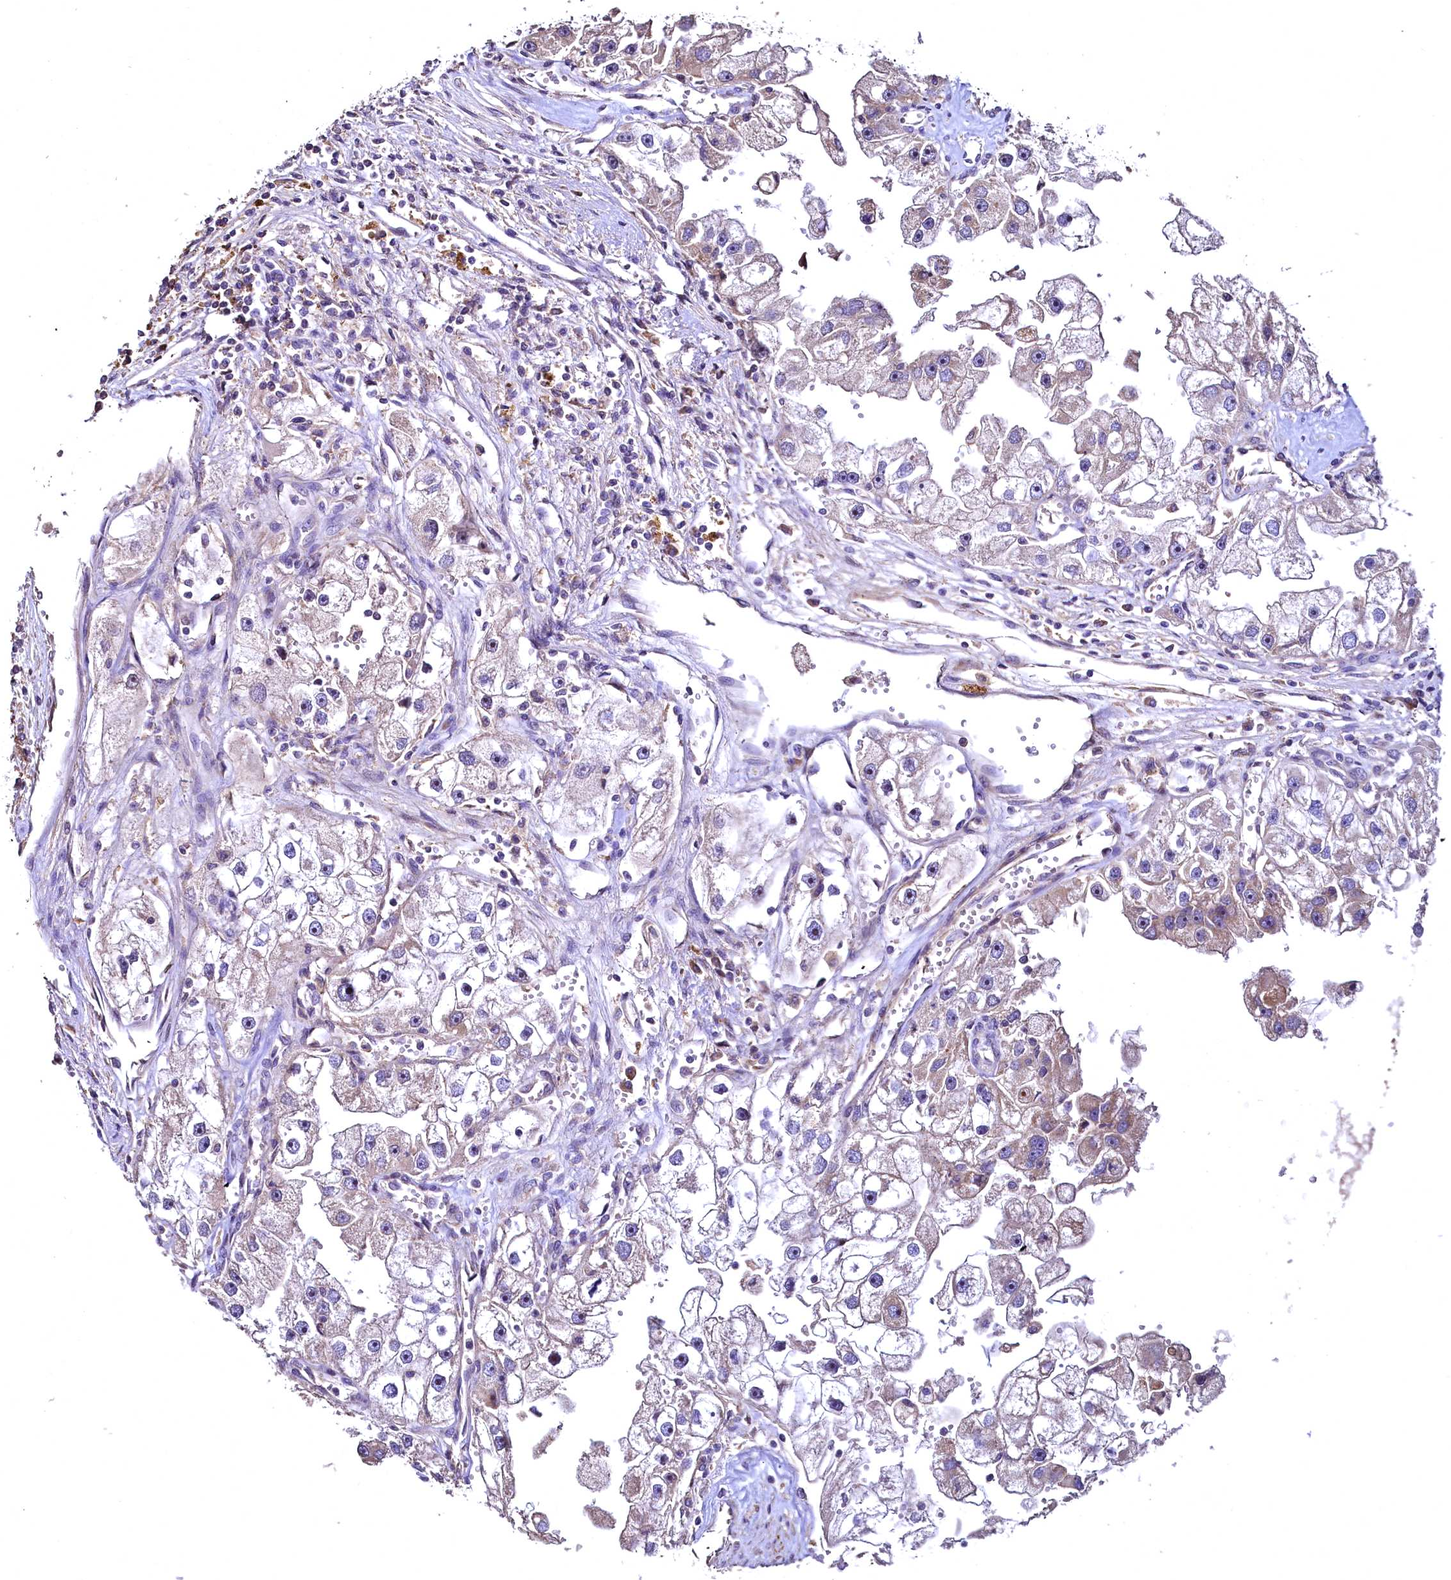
{"staining": {"intensity": "moderate", "quantity": "25%-75%", "location": "cytoplasmic/membranous"}, "tissue": "renal cancer", "cell_type": "Tumor cells", "image_type": "cancer", "snomed": [{"axis": "morphology", "description": "Adenocarcinoma, NOS"}, {"axis": "topography", "description": "Kidney"}], "caption": "Immunohistochemical staining of renal cancer (adenocarcinoma) demonstrates medium levels of moderate cytoplasmic/membranous protein positivity in about 25%-75% of tumor cells.", "gene": "TBCEL", "patient": {"sex": "male", "age": 63}}